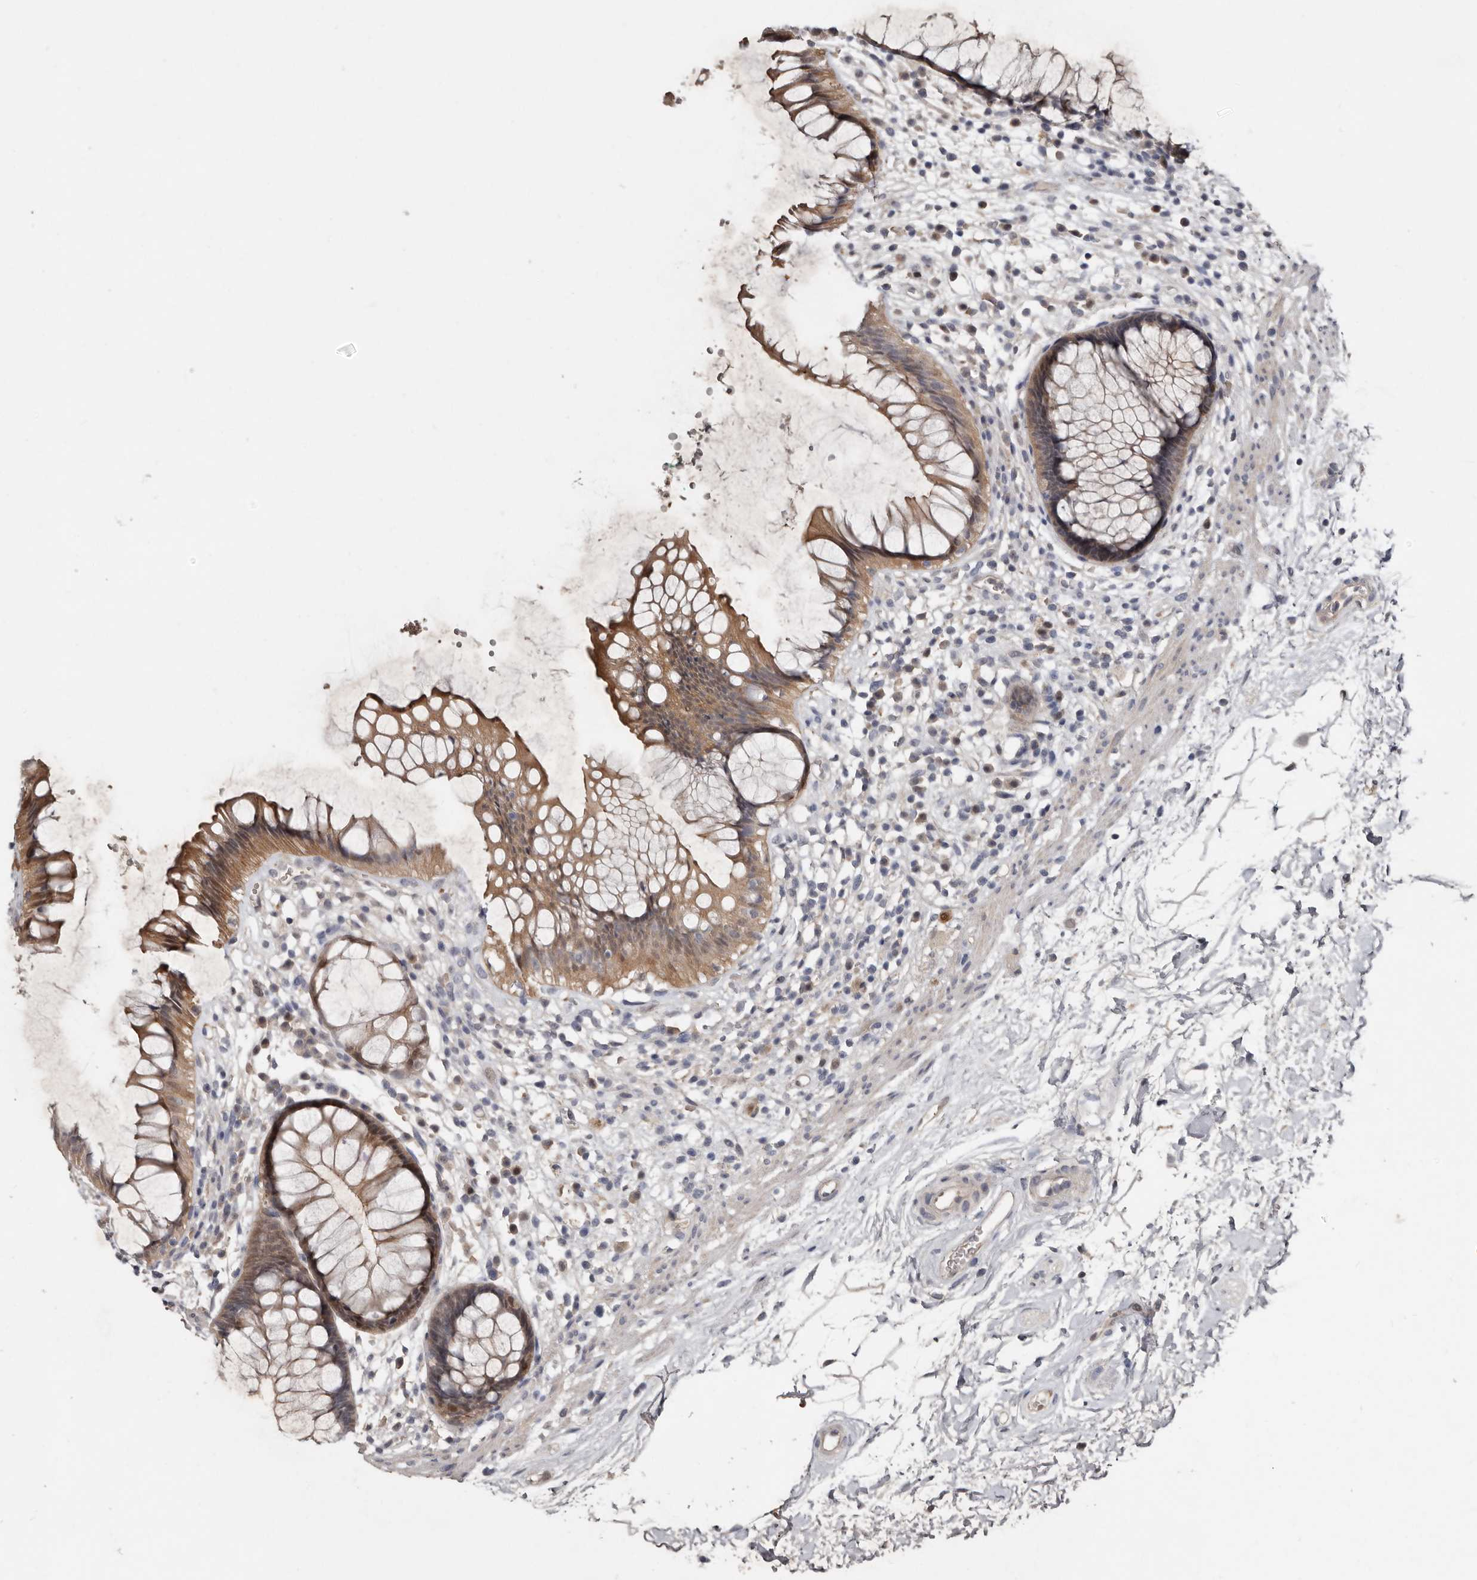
{"staining": {"intensity": "moderate", "quantity": ">75%", "location": "cytoplasmic/membranous"}, "tissue": "rectum", "cell_type": "Glandular cells", "image_type": "normal", "snomed": [{"axis": "morphology", "description": "Normal tissue, NOS"}, {"axis": "topography", "description": "Rectum"}], "caption": "Protein analysis of normal rectum shows moderate cytoplasmic/membranous expression in about >75% of glandular cells.", "gene": "RBKS", "patient": {"sex": "male", "age": 51}}